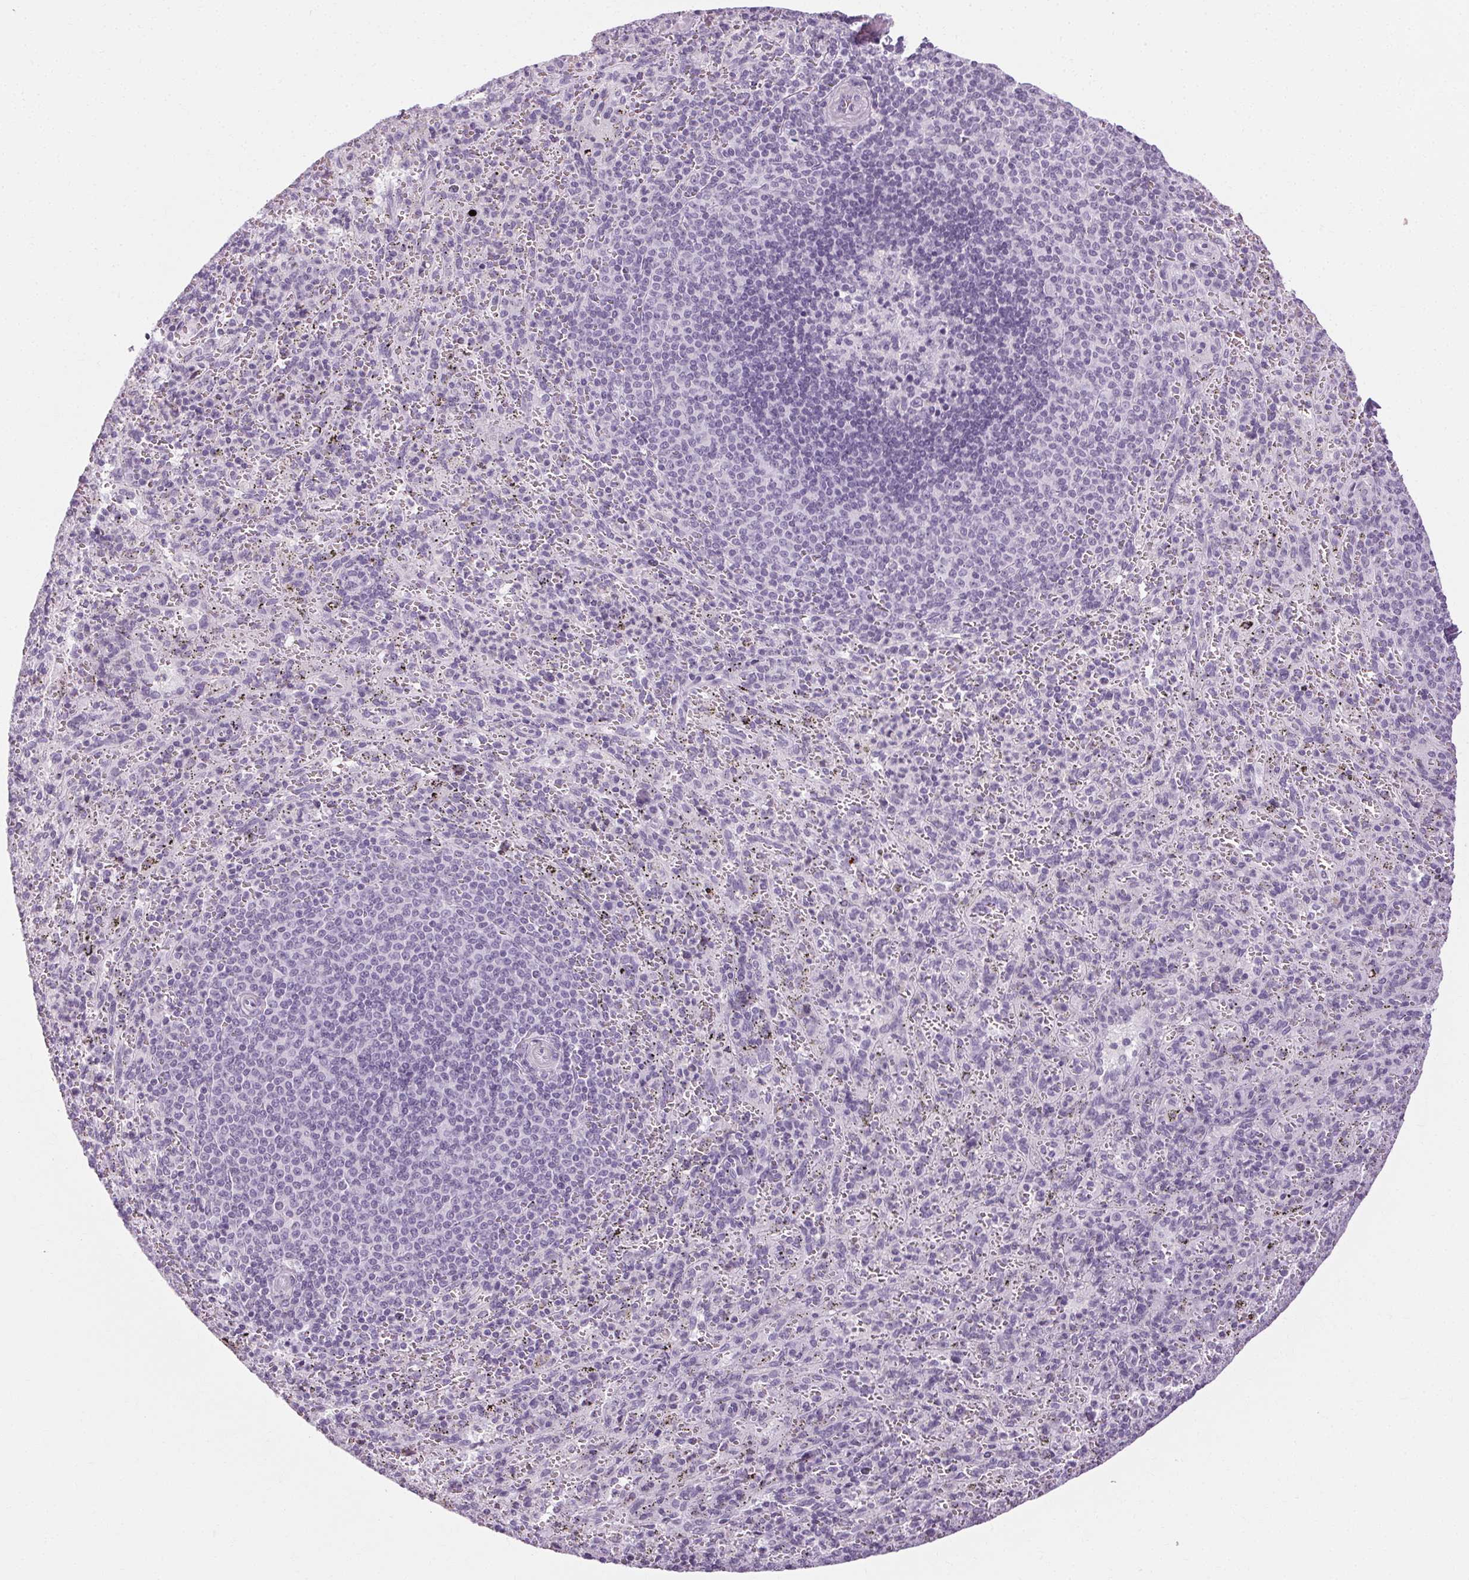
{"staining": {"intensity": "negative", "quantity": "none", "location": "none"}, "tissue": "spleen", "cell_type": "Cells in red pulp", "image_type": "normal", "snomed": [{"axis": "morphology", "description": "Normal tissue, NOS"}, {"axis": "topography", "description": "Spleen"}], "caption": "Histopathology image shows no significant protein positivity in cells in red pulp of benign spleen. Brightfield microscopy of immunohistochemistry stained with DAB (3,3'-diaminobenzidine) (brown) and hematoxylin (blue), captured at high magnification.", "gene": "POMC", "patient": {"sex": "male", "age": 57}}